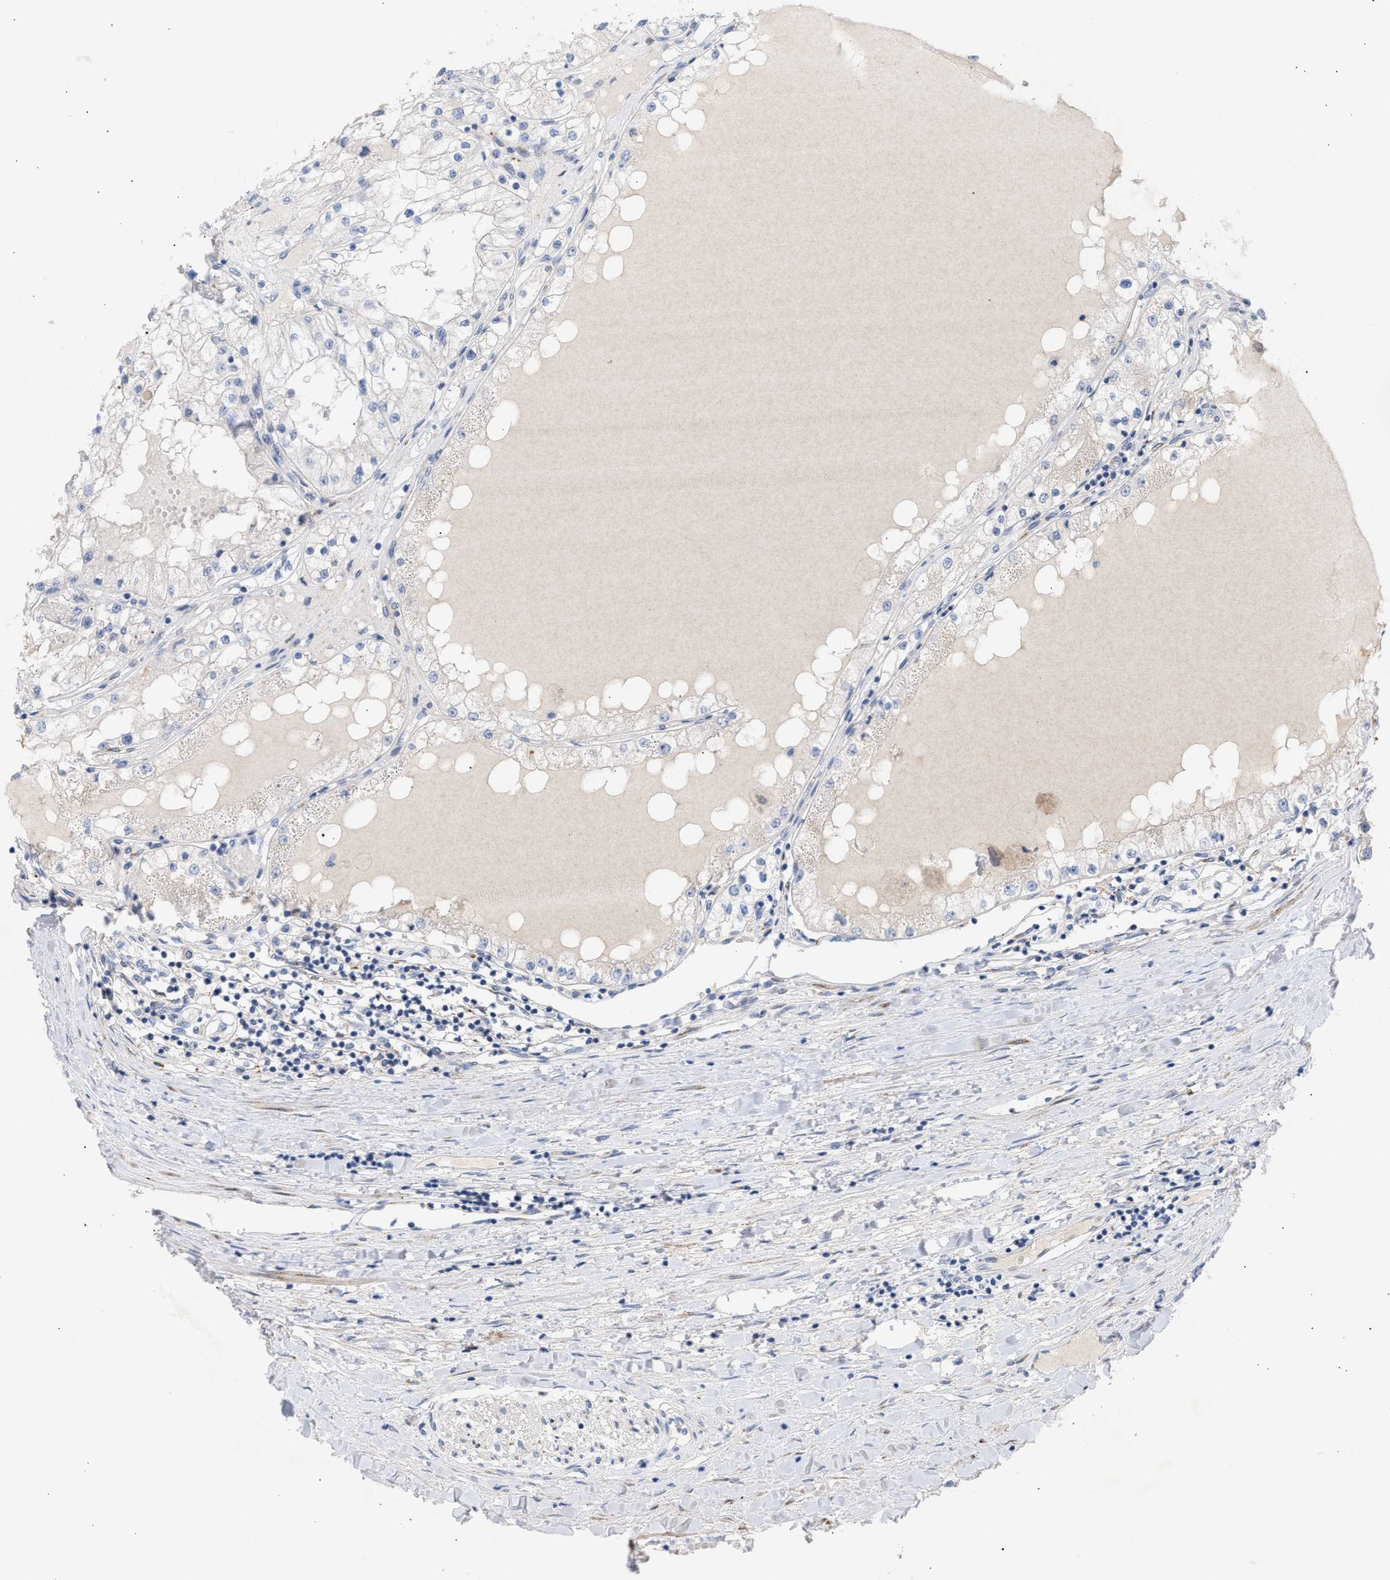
{"staining": {"intensity": "negative", "quantity": "none", "location": "none"}, "tissue": "renal cancer", "cell_type": "Tumor cells", "image_type": "cancer", "snomed": [{"axis": "morphology", "description": "Adenocarcinoma, NOS"}, {"axis": "topography", "description": "Kidney"}], "caption": "DAB (3,3'-diaminobenzidine) immunohistochemical staining of human renal cancer exhibits no significant staining in tumor cells. (Immunohistochemistry, brightfield microscopy, high magnification).", "gene": "SELENOM", "patient": {"sex": "male", "age": 68}}